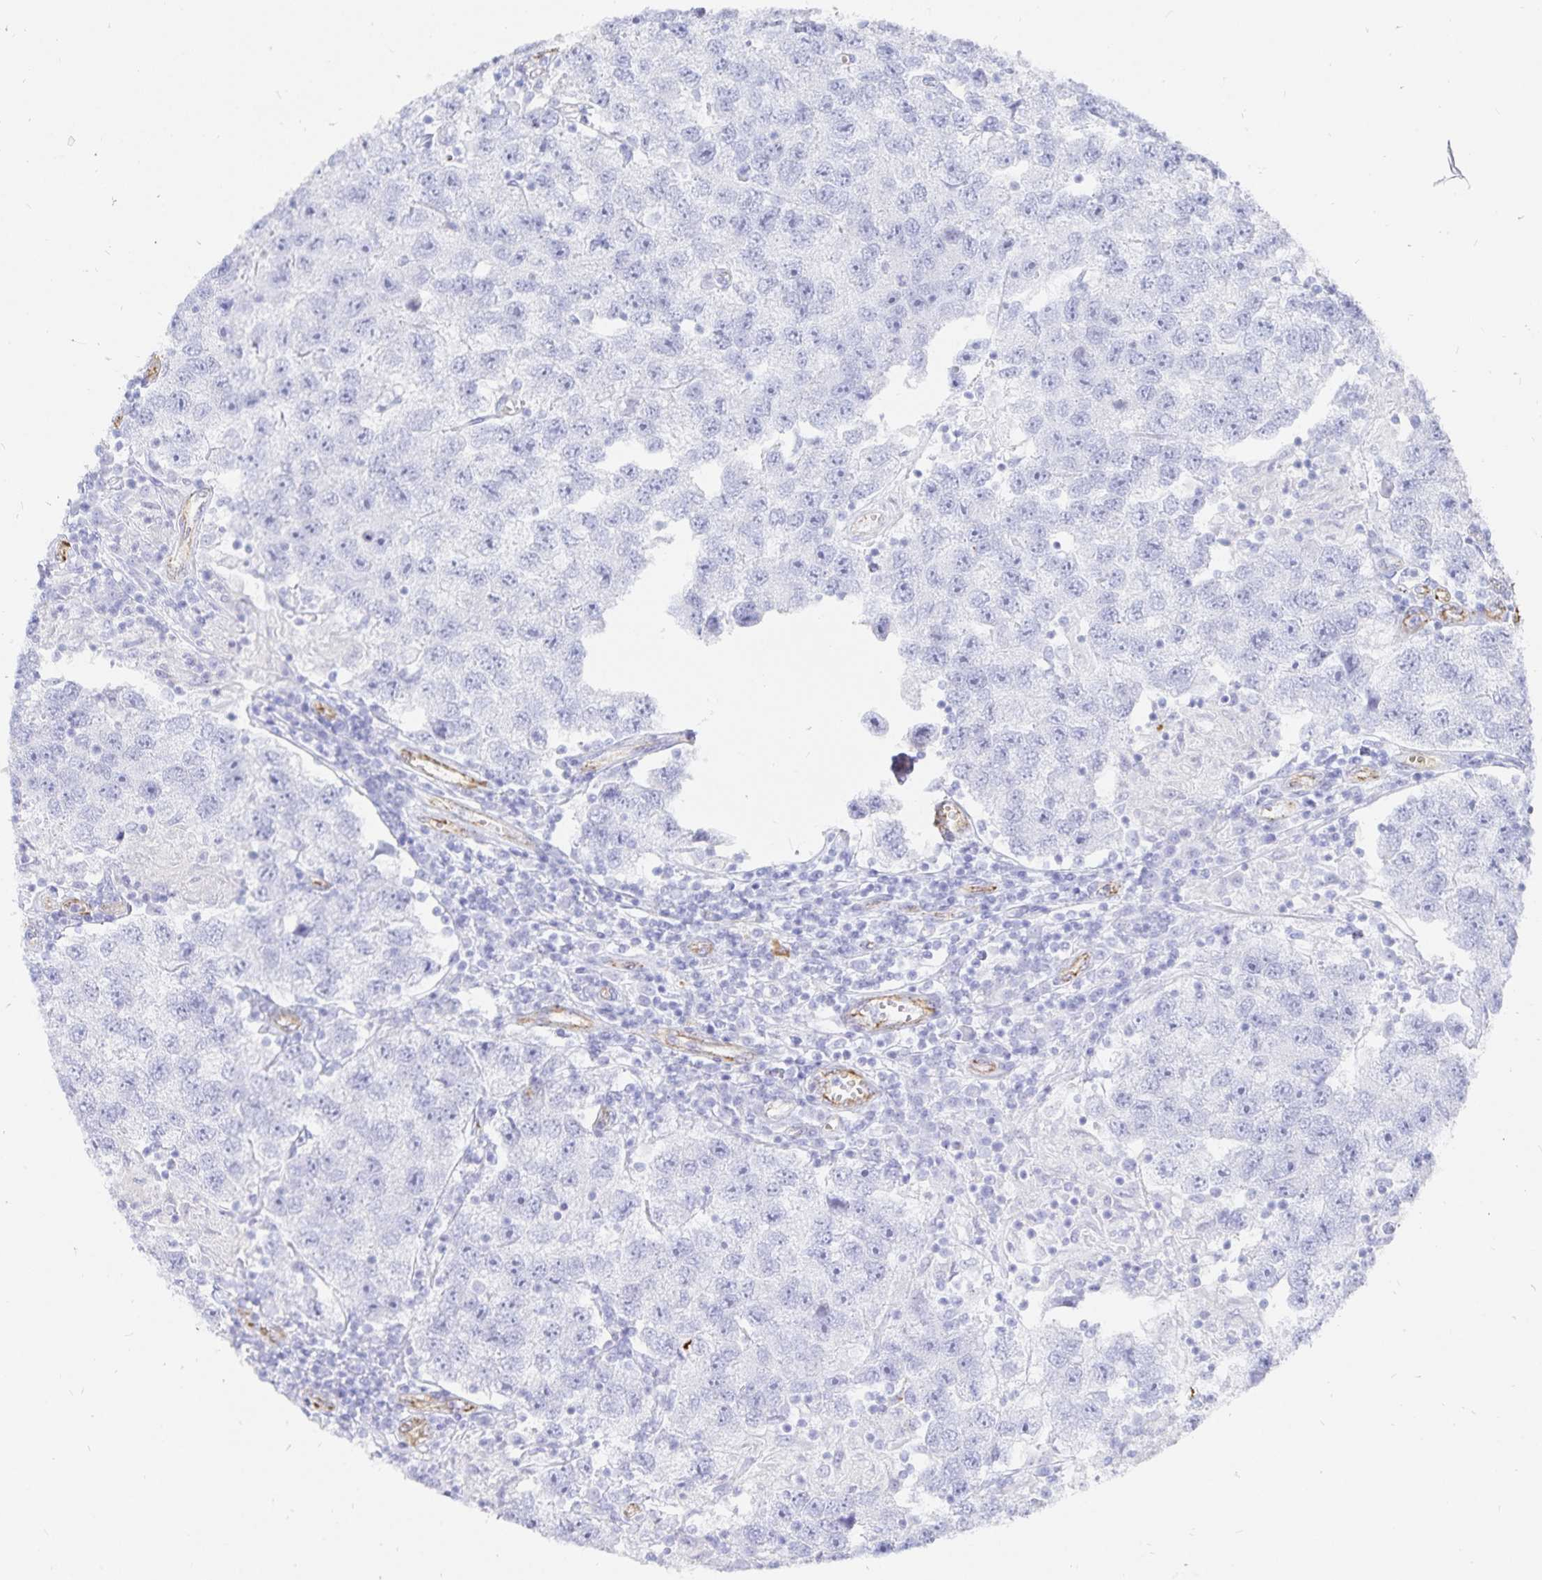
{"staining": {"intensity": "negative", "quantity": "none", "location": "none"}, "tissue": "testis cancer", "cell_type": "Tumor cells", "image_type": "cancer", "snomed": [{"axis": "morphology", "description": "Seminoma, NOS"}, {"axis": "topography", "description": "Testis"}], "caption": "DAB immunohistochemical staining of human testis cancer shows no significant positivity in tumor cells.", "gene": "INSL5", "patient": {"sex": "male", "age": 26}}